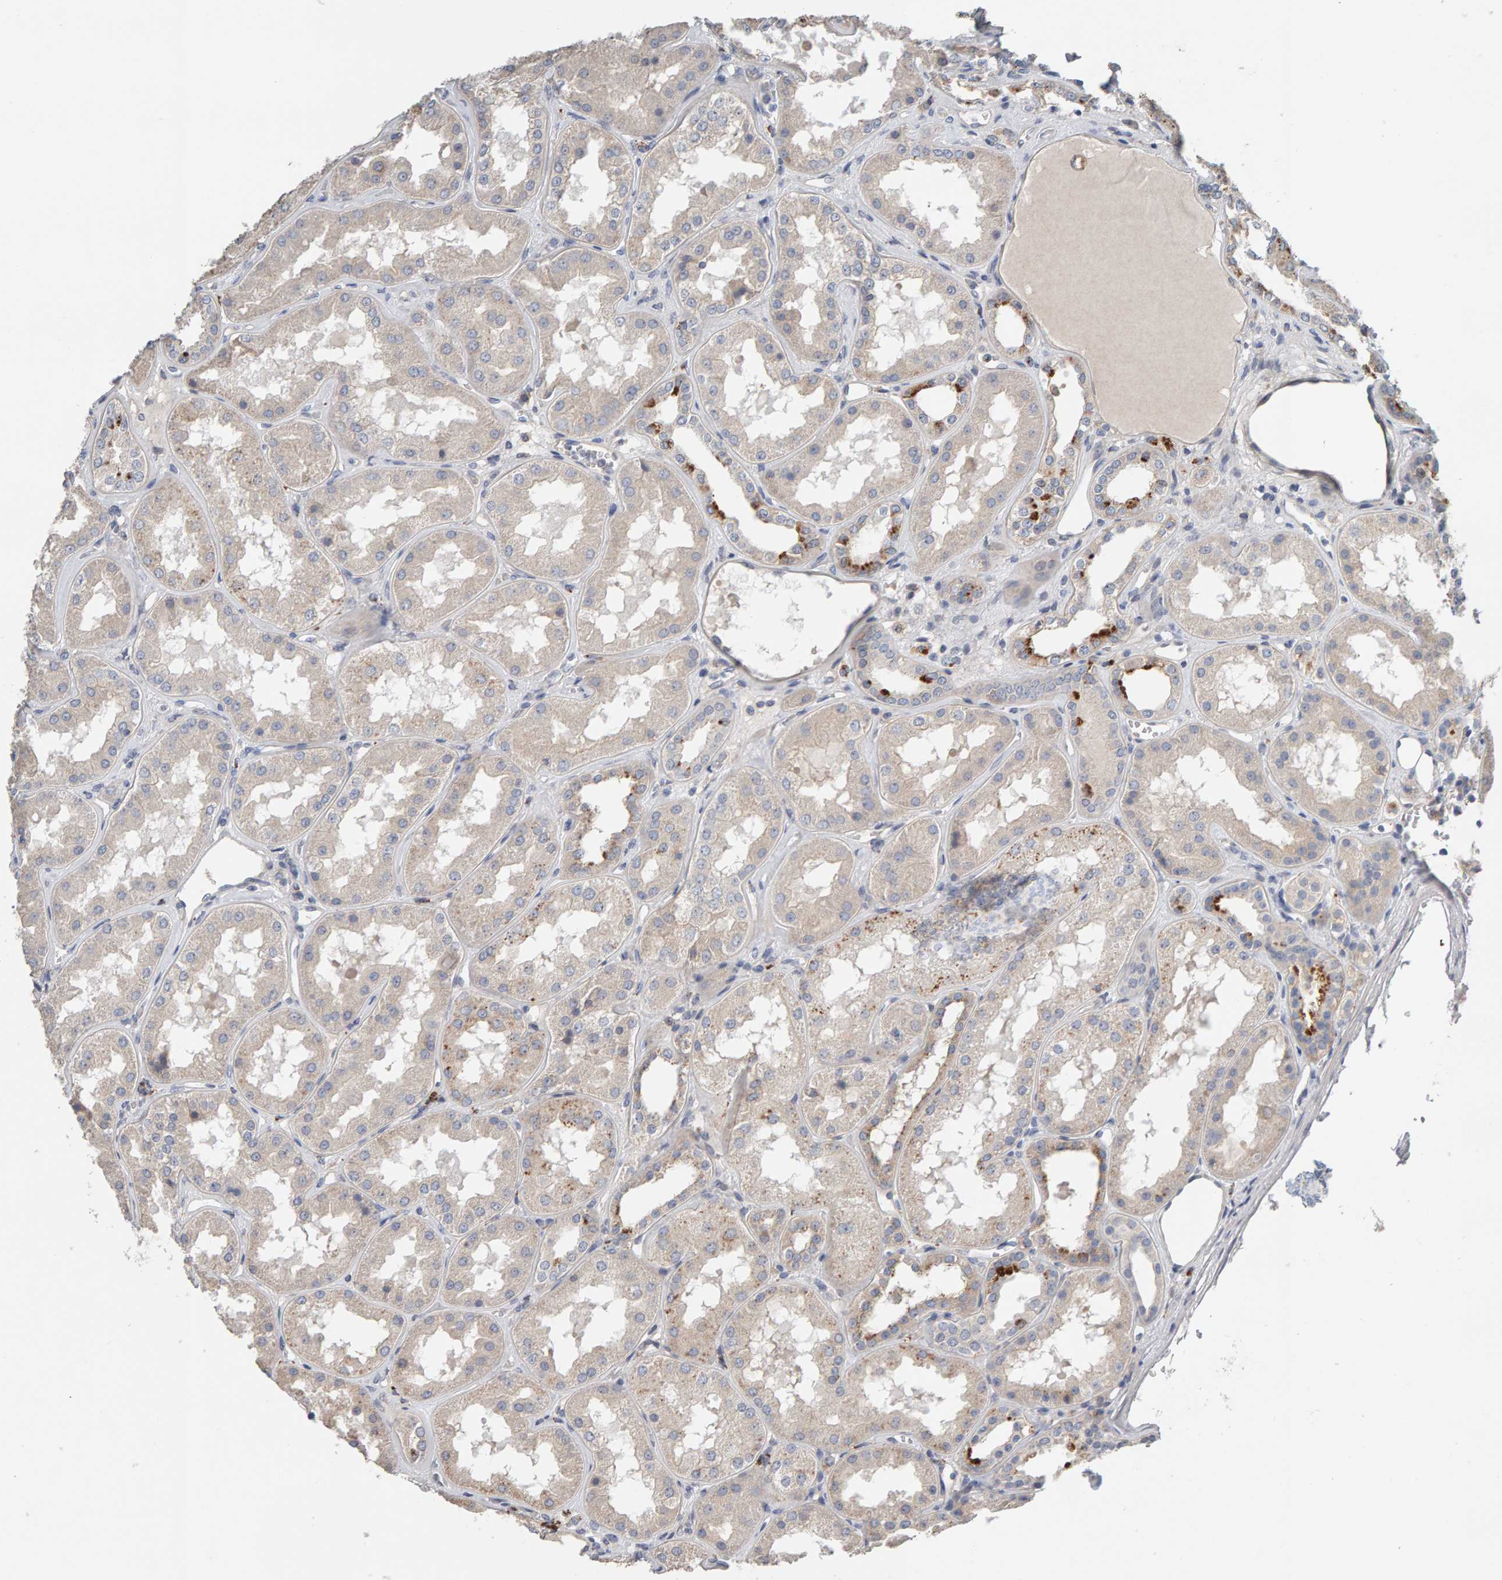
{"staining": {"intensity": "negative", "quantity": "none", "location": "none"}, "tissue": "kidney", "cell_type": "Cells in glomeruli", "image_type": "normal", "snomed": [{"axis": "morphology", "description": "Normal tissue, NOS"}, {"axis": "topography", "description": "Kidney"}], "caption": "Micrograph shows no protein positivity in cells in glomeruli of unremarkable kidney. The staining was performed using DAB (3,3'-diaminobenzidine) to visualize the protein expression in brown, while the nuclei were stained in blue with hematoxylin (Magnification: 20x).", "gene": "IPPK", "patient": {"sex": "female", "age": 56}}